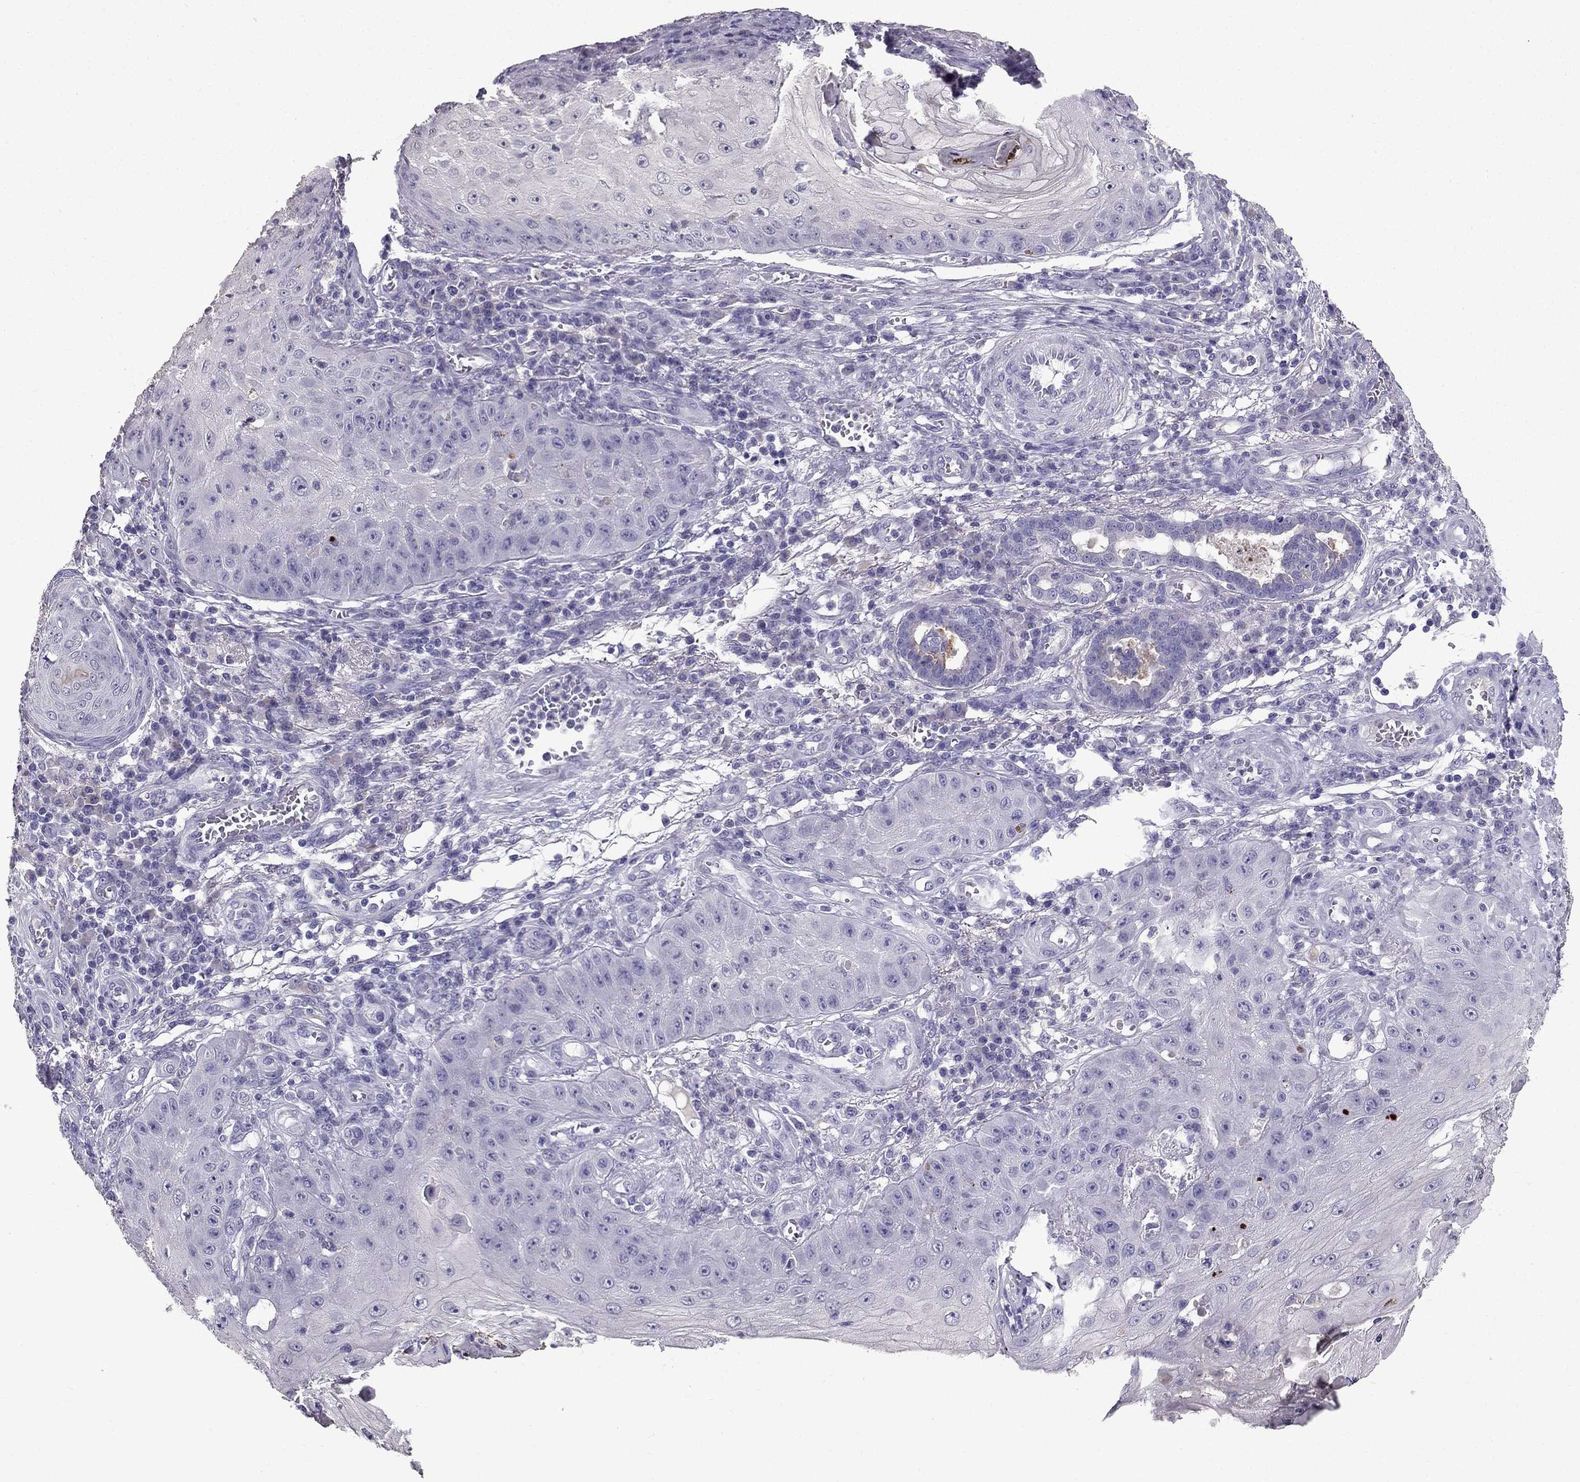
{"staining": {"intensity": "negative", "quantity": "none", "location": "none"}, "tissue": "skin cancer", "cell_type": "Tumor cells", "image_type": "cancer", "snomed": [{"axis": "morphology", "description": "Squamous cell carcinoma, NOS"}, {"axis": "topography", "description": "Skin"}], "caption": "This is an IHC micrograph of human skin cancer. There is no staining in tumor cells.", "gene": "SCG5", "patient": {"sex": "male", "age": 70}}